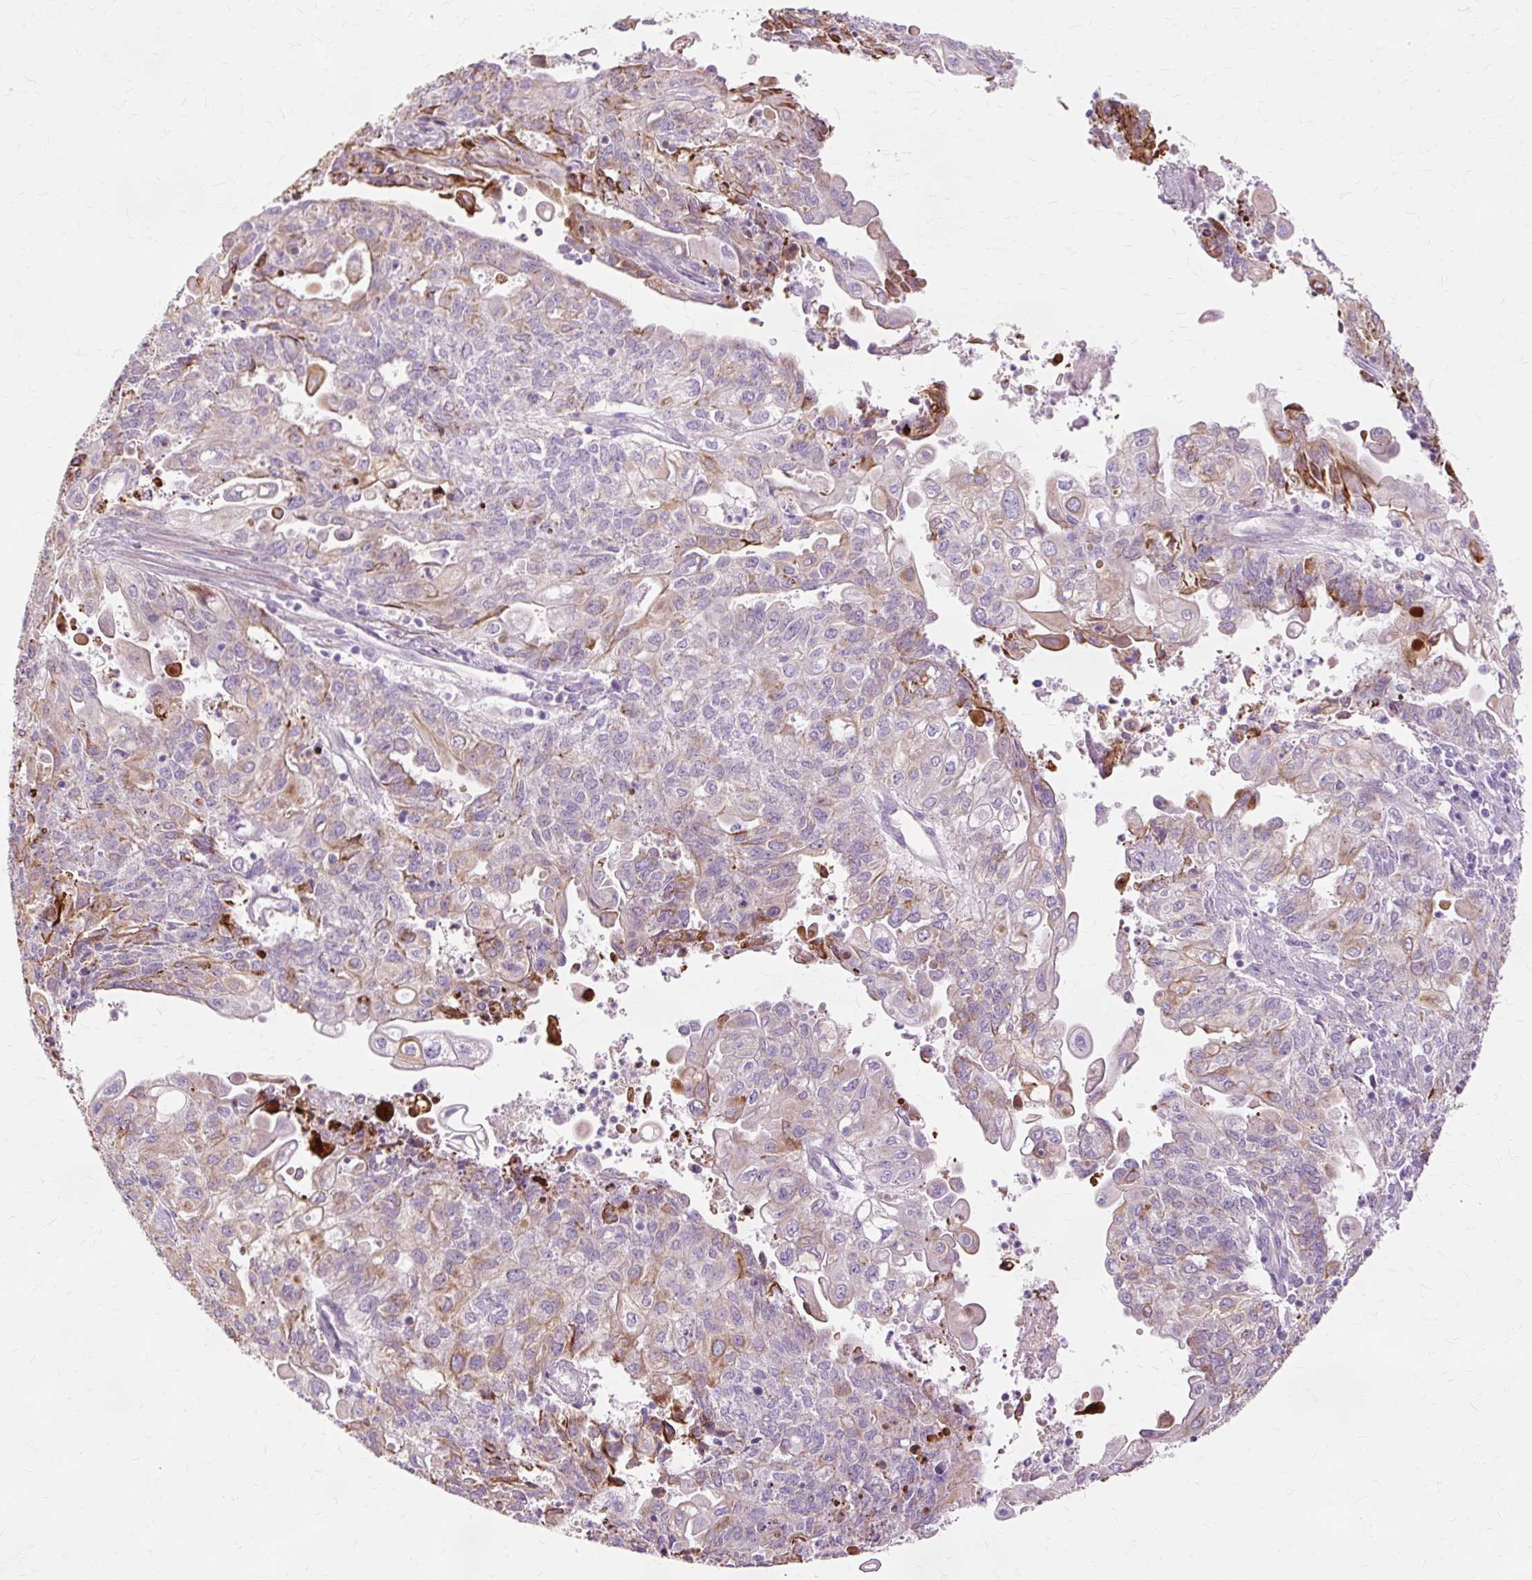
{"staining": {"intensity": "moderate", "quantity": "25%-75%", "location": "cytoplasmic/membranous"}, "tissue": "endometrial cancer", "cell_type": "Tumor cells", "image_type": "cancer", "snomed": [{"axis": "morphology", "description": "Adenocarcinoma, NOS"}, {"axis": "topography", "description": "Endometrium"}], "caption": "Human endometrial adenocarcinoma stained for a protein (brown) shows moderate cytoplasmic/membranous positive expression in about 25%-75% of tumor cells.", "gene": "DCTN4", "patient": {"sex": "female", "age": 54}}